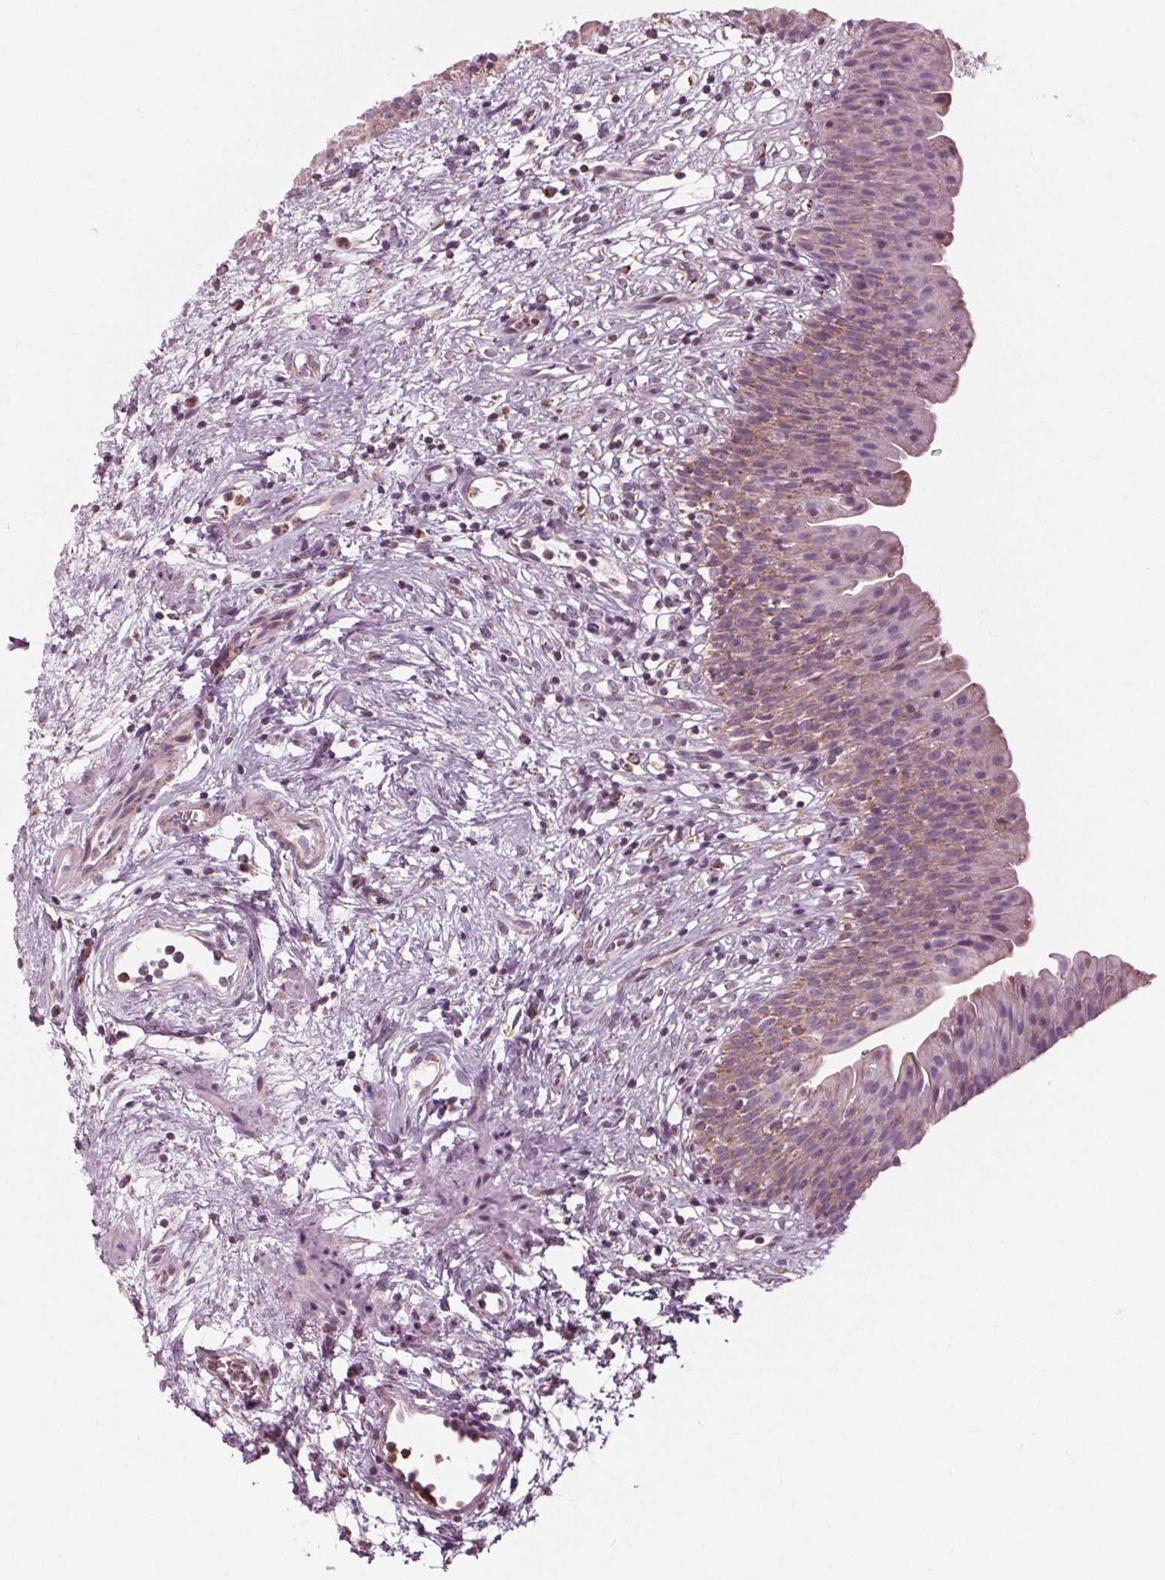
{"staining": {"intensity": "weak", "quantity": "25%-75%", "location": "cytoplasmic/membranous"}, "tissue": "urinary bladder", "cell_type": "Urothelial cells", "image_type": "normal", "snomed": [{"axis": "morphology", "description": "Normal tissue, NOS"}, {"axis": "topography", "description": "Urinary bladder"}], "caption": "A low amount of weak cytoplasmic/membranous positivity is identified in approximately 25%-75% of urothelial cells in benign urinary bladder. The protein of interest is stained brown, and the nuclei are stained in blue (DAB (3,3'-diaminobenzidine) IHC with brightfield microscopy, high magnification).", "gene": "CLN6", "patient": {"sex": "male", "age": 76}}